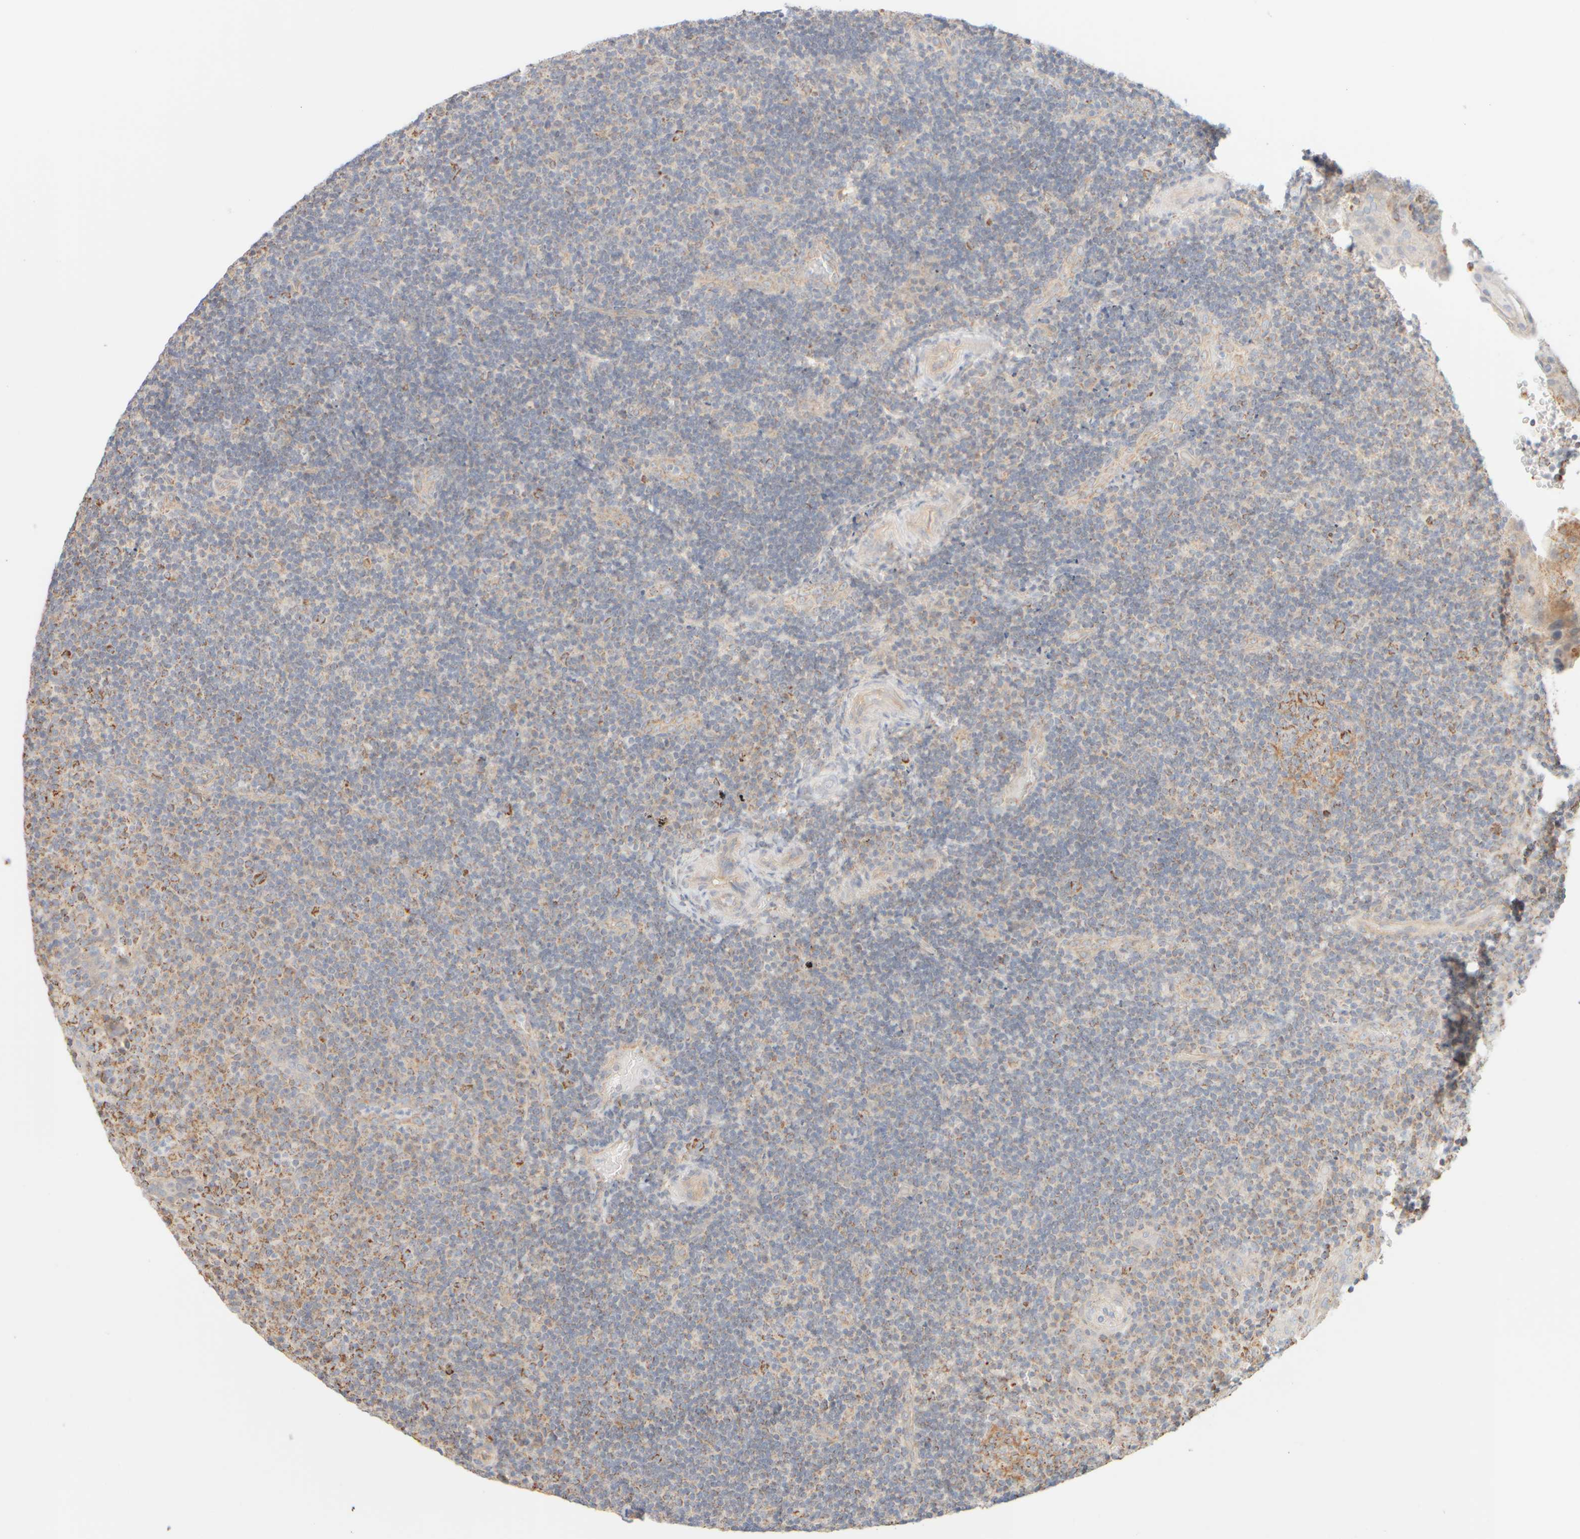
{"staining": {"intensity": "moderate", "quantity": "<25%", "location": "cytoplasmic/membranous"}, "tissue": "lymphoma", "cell_type": "Tumor cells", "image_type": "cancer", "snomed": [{"axis": "morphology", "description": "Malignant lymphoma, non-Hodgkin's type, High grade"}, {"axis": "topography", "description": "Tonsil"}], "caption": "Approximately <25% of tumor cells in human lymphoma reveal moderate cytoplasmic/membranous protein positivity as visualized by brown immunohistochemical staining.", "gene": "APBB2", "patient": {"sex": "female", "age": 36}}